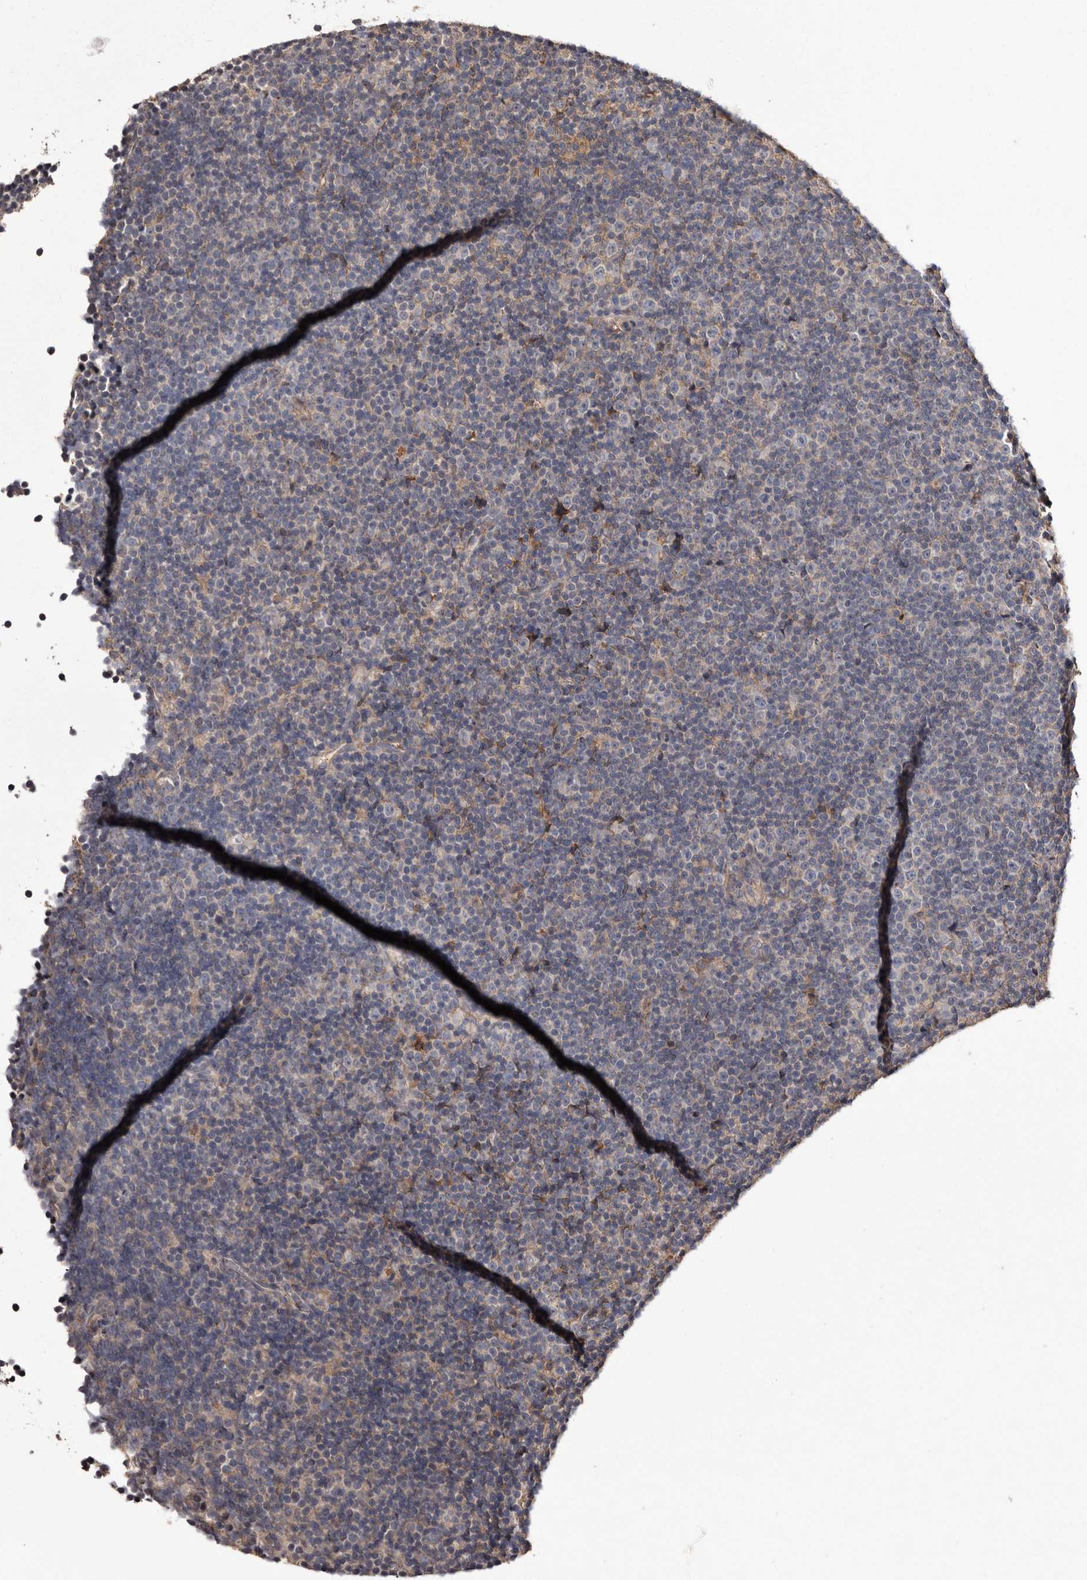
{"staining": {"intensity": "negative", "quantity": "none", "location": "none"}, "tissue": "lymphoma", "cell_type": "Tumor cells", "image_type": "cancer", "snomed": [{"axis": "morphology", "description": "Malignant lymphoma, non-Hodgkin's type, Low grade"}, {"axis": "topography", "description": "Lymph node"}], "caption": "This is an immunohistochemistry image of human low-grade malignant lymphoma, non-Hodgkin's type. There is no staining in tumor cells.", "gene": "CYP1B1", "patient": {"sex": "female", "age": 67}}